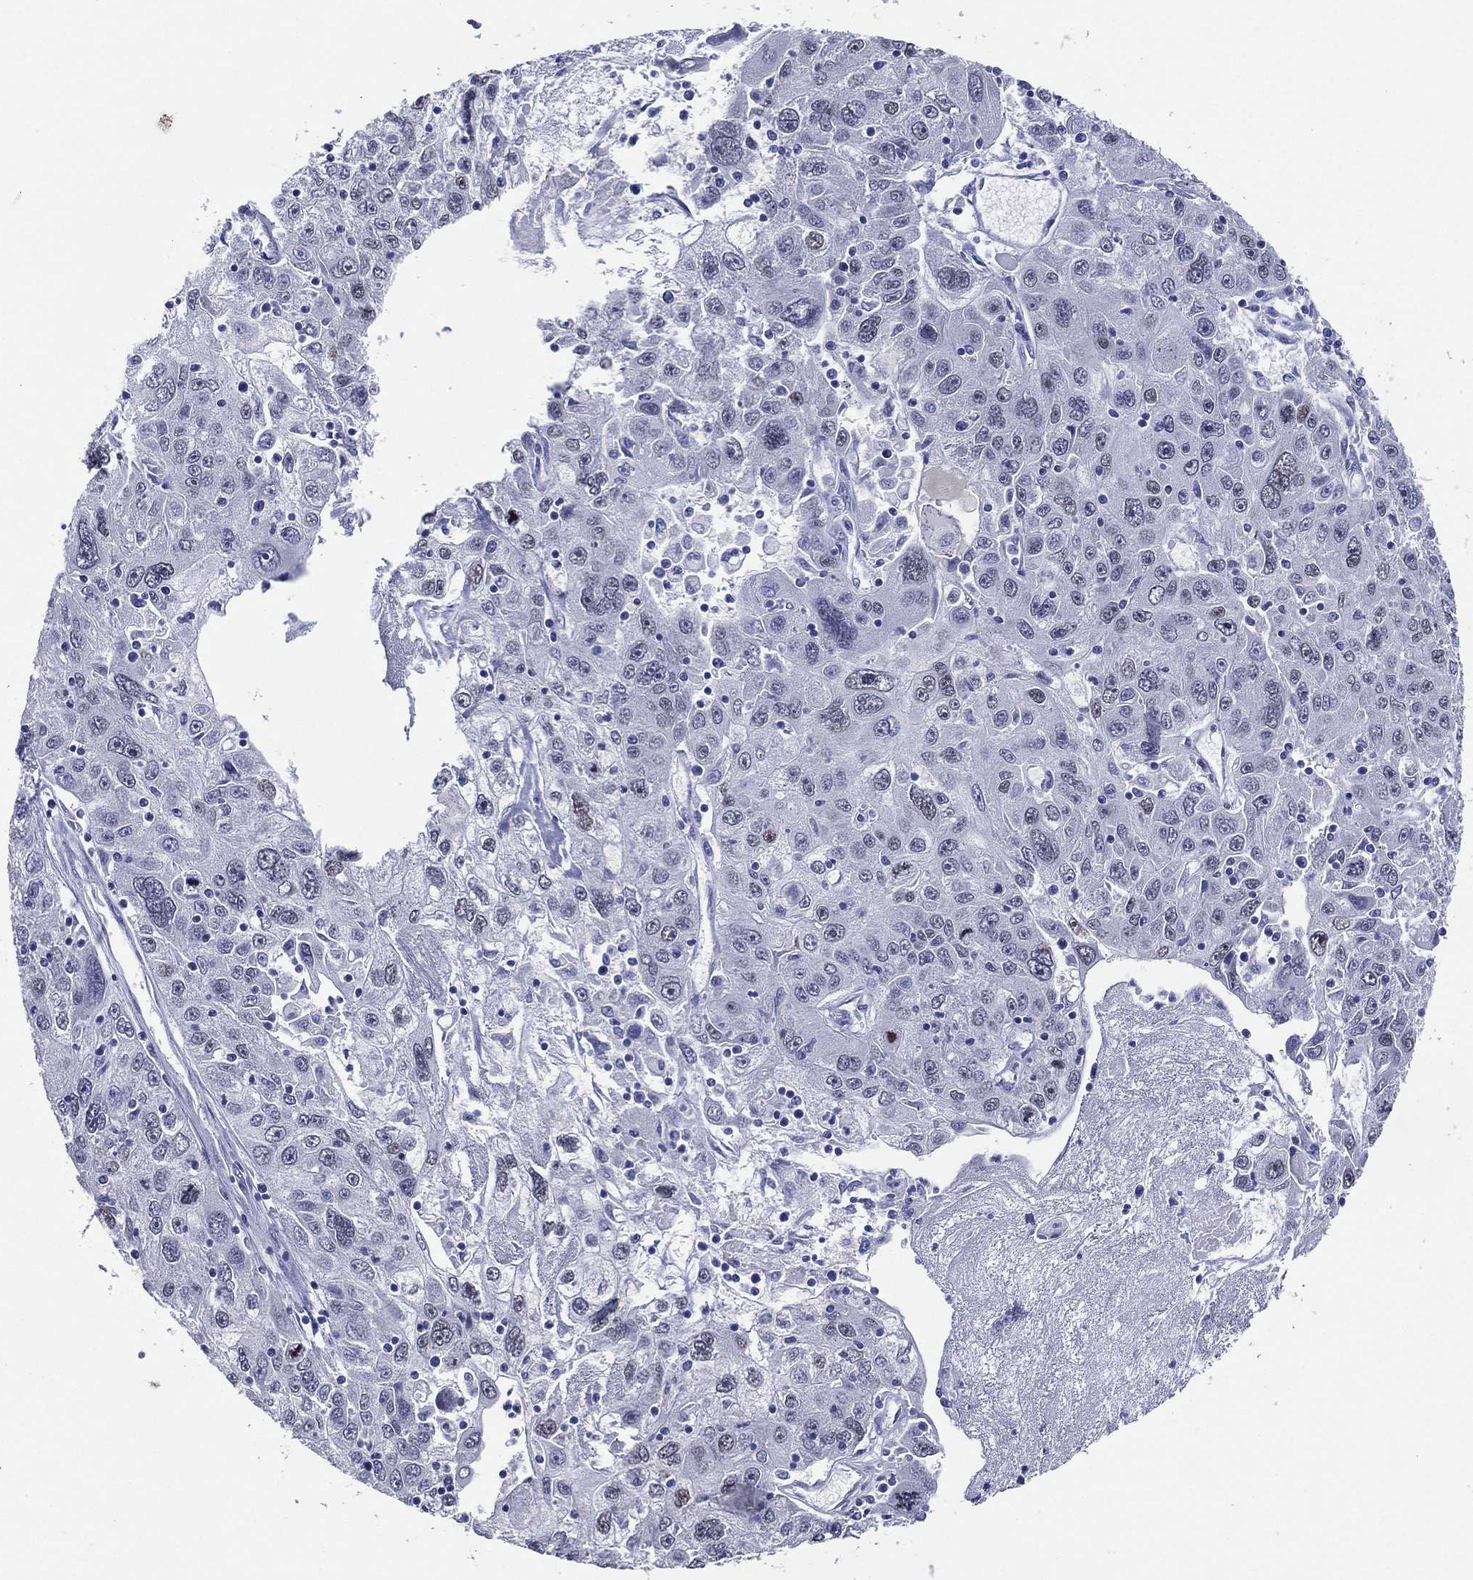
{"staining": {"intensity": "negative", "quantity": "none", "location": "none"}, "tissue": "stomach cancer", "cell_type": "Tumor cells", "image_type": "cancer", "snomed": [{"axis": "morphology", "description": "Adenocarcinoma, NOS"}, {"axis": "topography", "description": "Stomach"}], "caption": "This is an IHC image of human stomach adenocarcinoma. There is no staining in tumor cells.", "gene": "TFAP2A", "patient": {"sex": "male", "age": 56}}